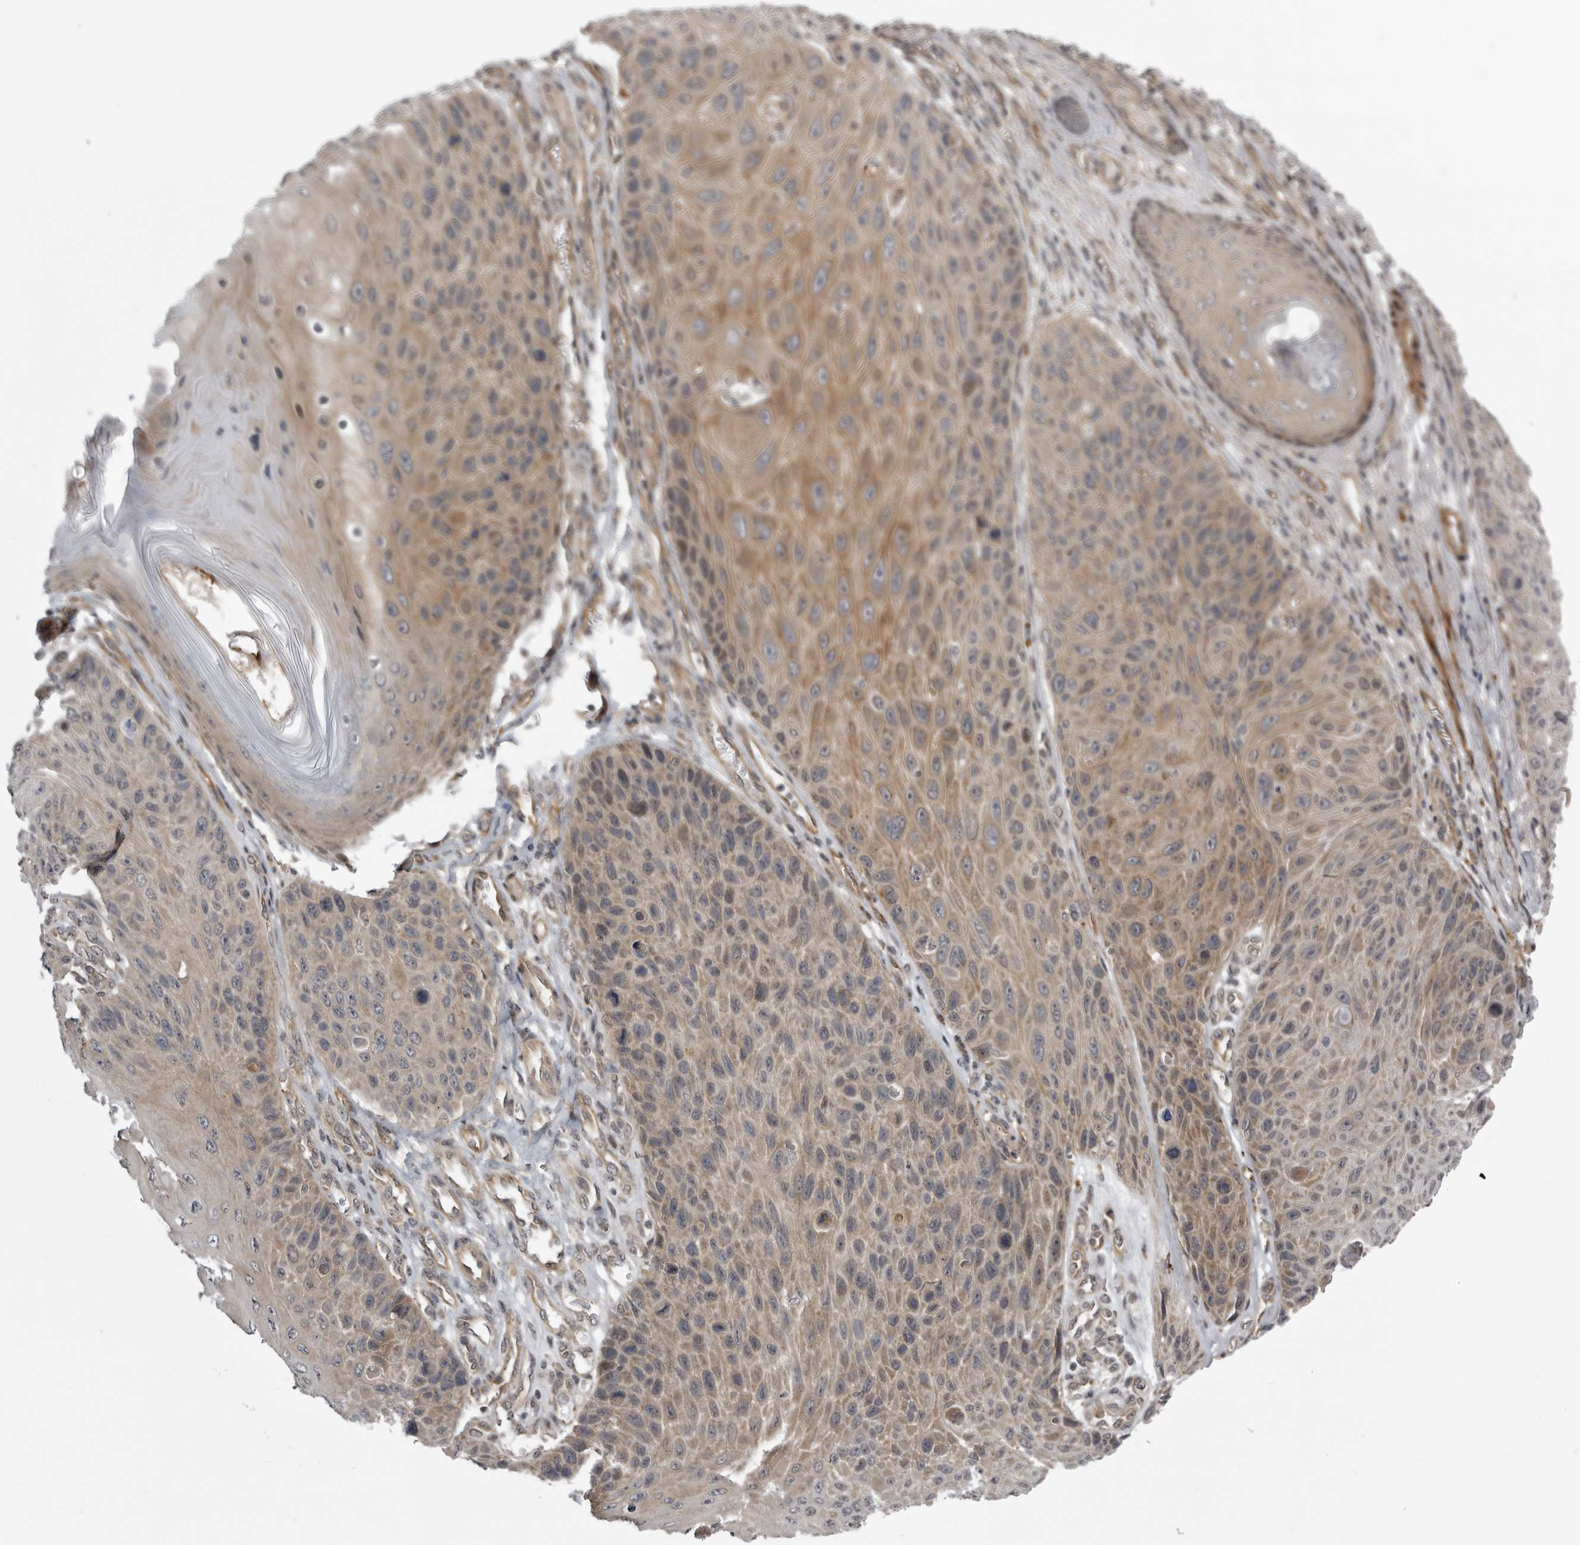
{"staining": {"intensity": "moderate", "quantity": ">75%", "location": "cytoplasmic/membranous"}, "tissue": "skin cancer", "cell_type": "Tumor cells", "image_type": "cancer", "snomed": [{"axis": "morphology", "description": "Squamous cell carcinoma, NOS"}, {"axis": "topography", "description": "Skin"}], "caption": "Immunohistochemistry image of squamous cell carcinoma (skin) stained for a protein (brown), which demonstrates medium levels of moderate cytoplasmic/membranous expression in approximately >75% of tumor cells.", "gene": "SNX16", "patient": {"sex": "female", "age": 88}}